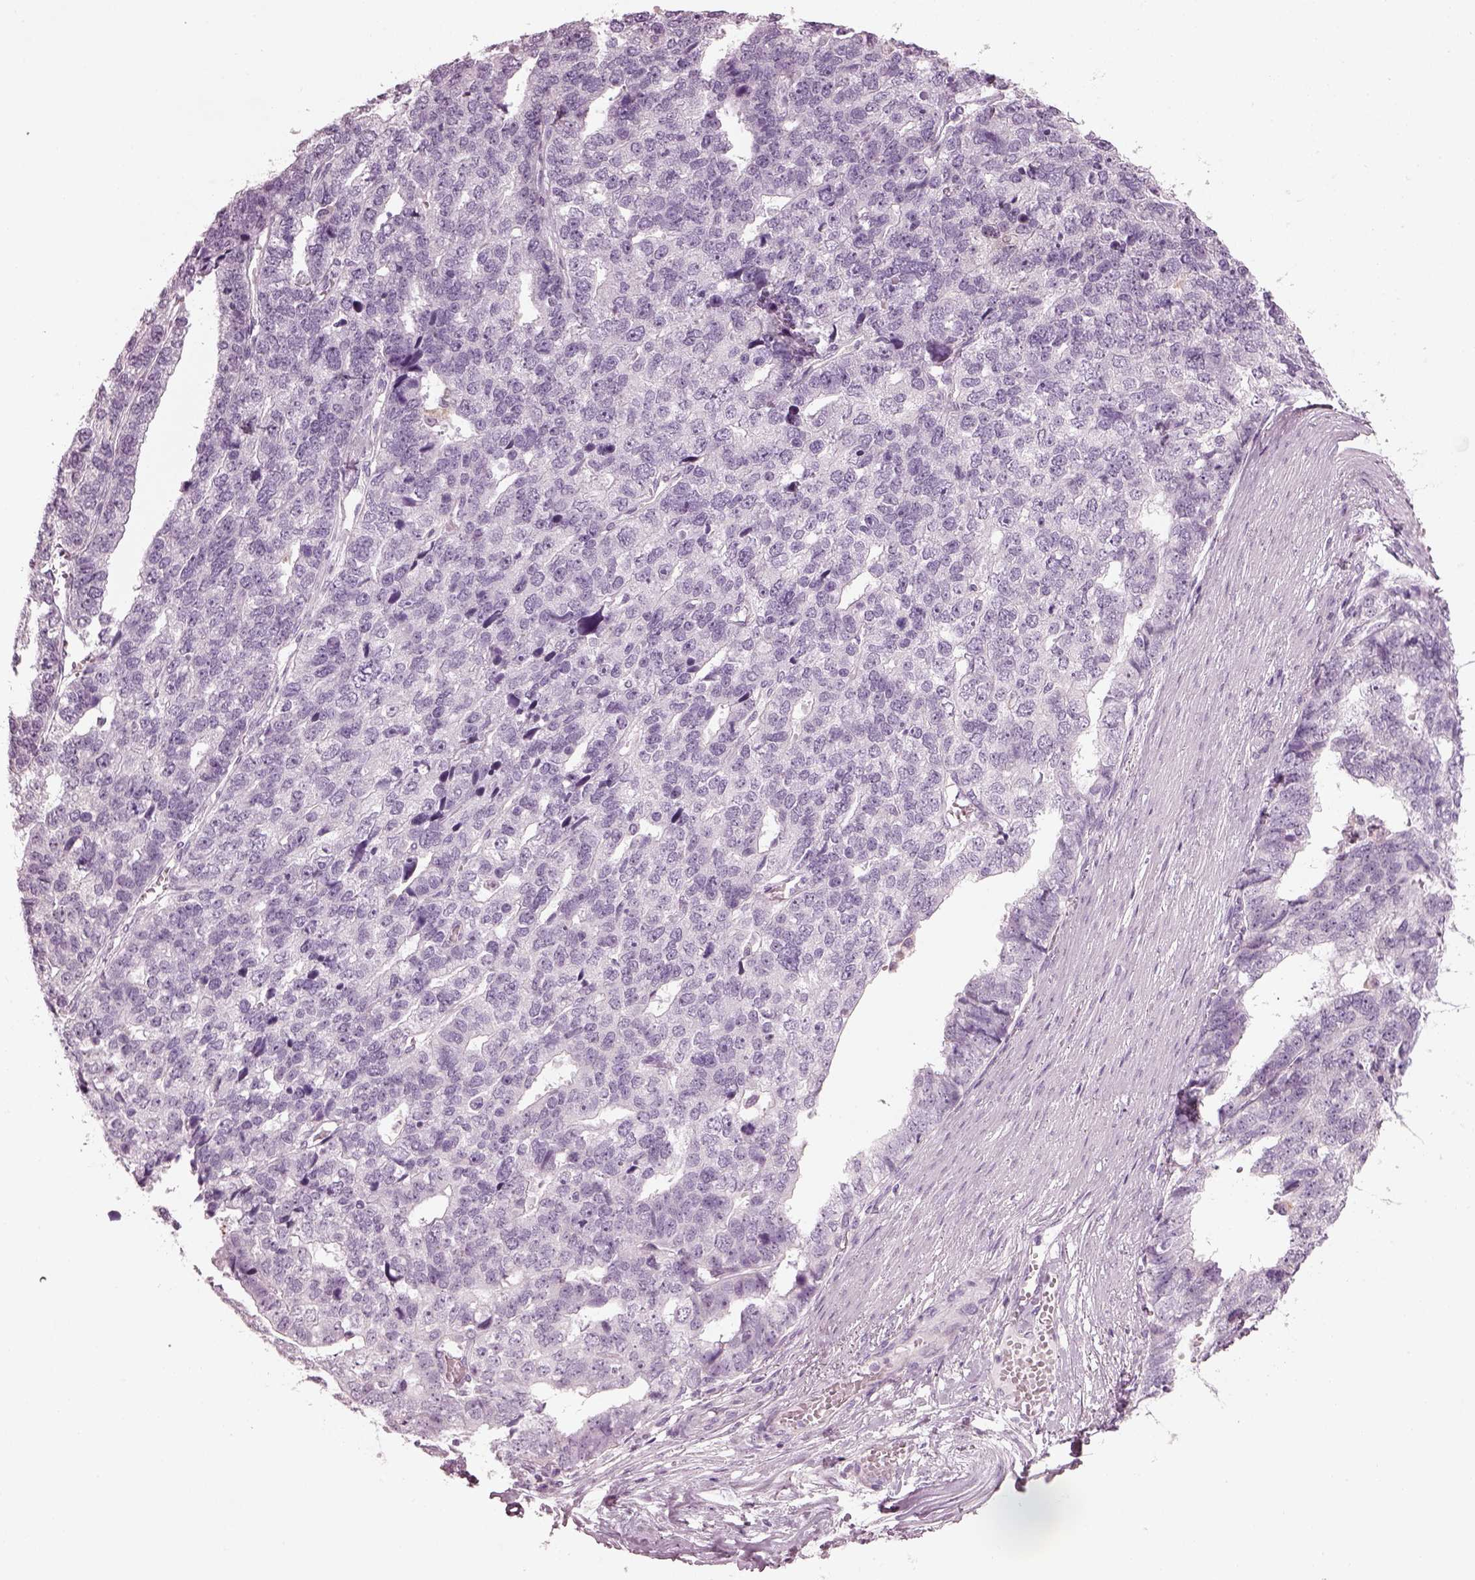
{"staining": {"intensity": "negative", "quantity": "none", "location": "none"}, "tissue": "stomach cancer", "cell_type": "Tumor cells", "image_type": "cancer", "snomed": [{"axis": "morphology", "description": "Adenocarcinoma, NOS"}, {"axis": "topography", "description": "Stomach"}], "caption": "IHC of human stomach adenocarcinoma exhibits no staining in tumor cells.", "gene": "PDC", "patient": {"sex": "male", "age": 69}}